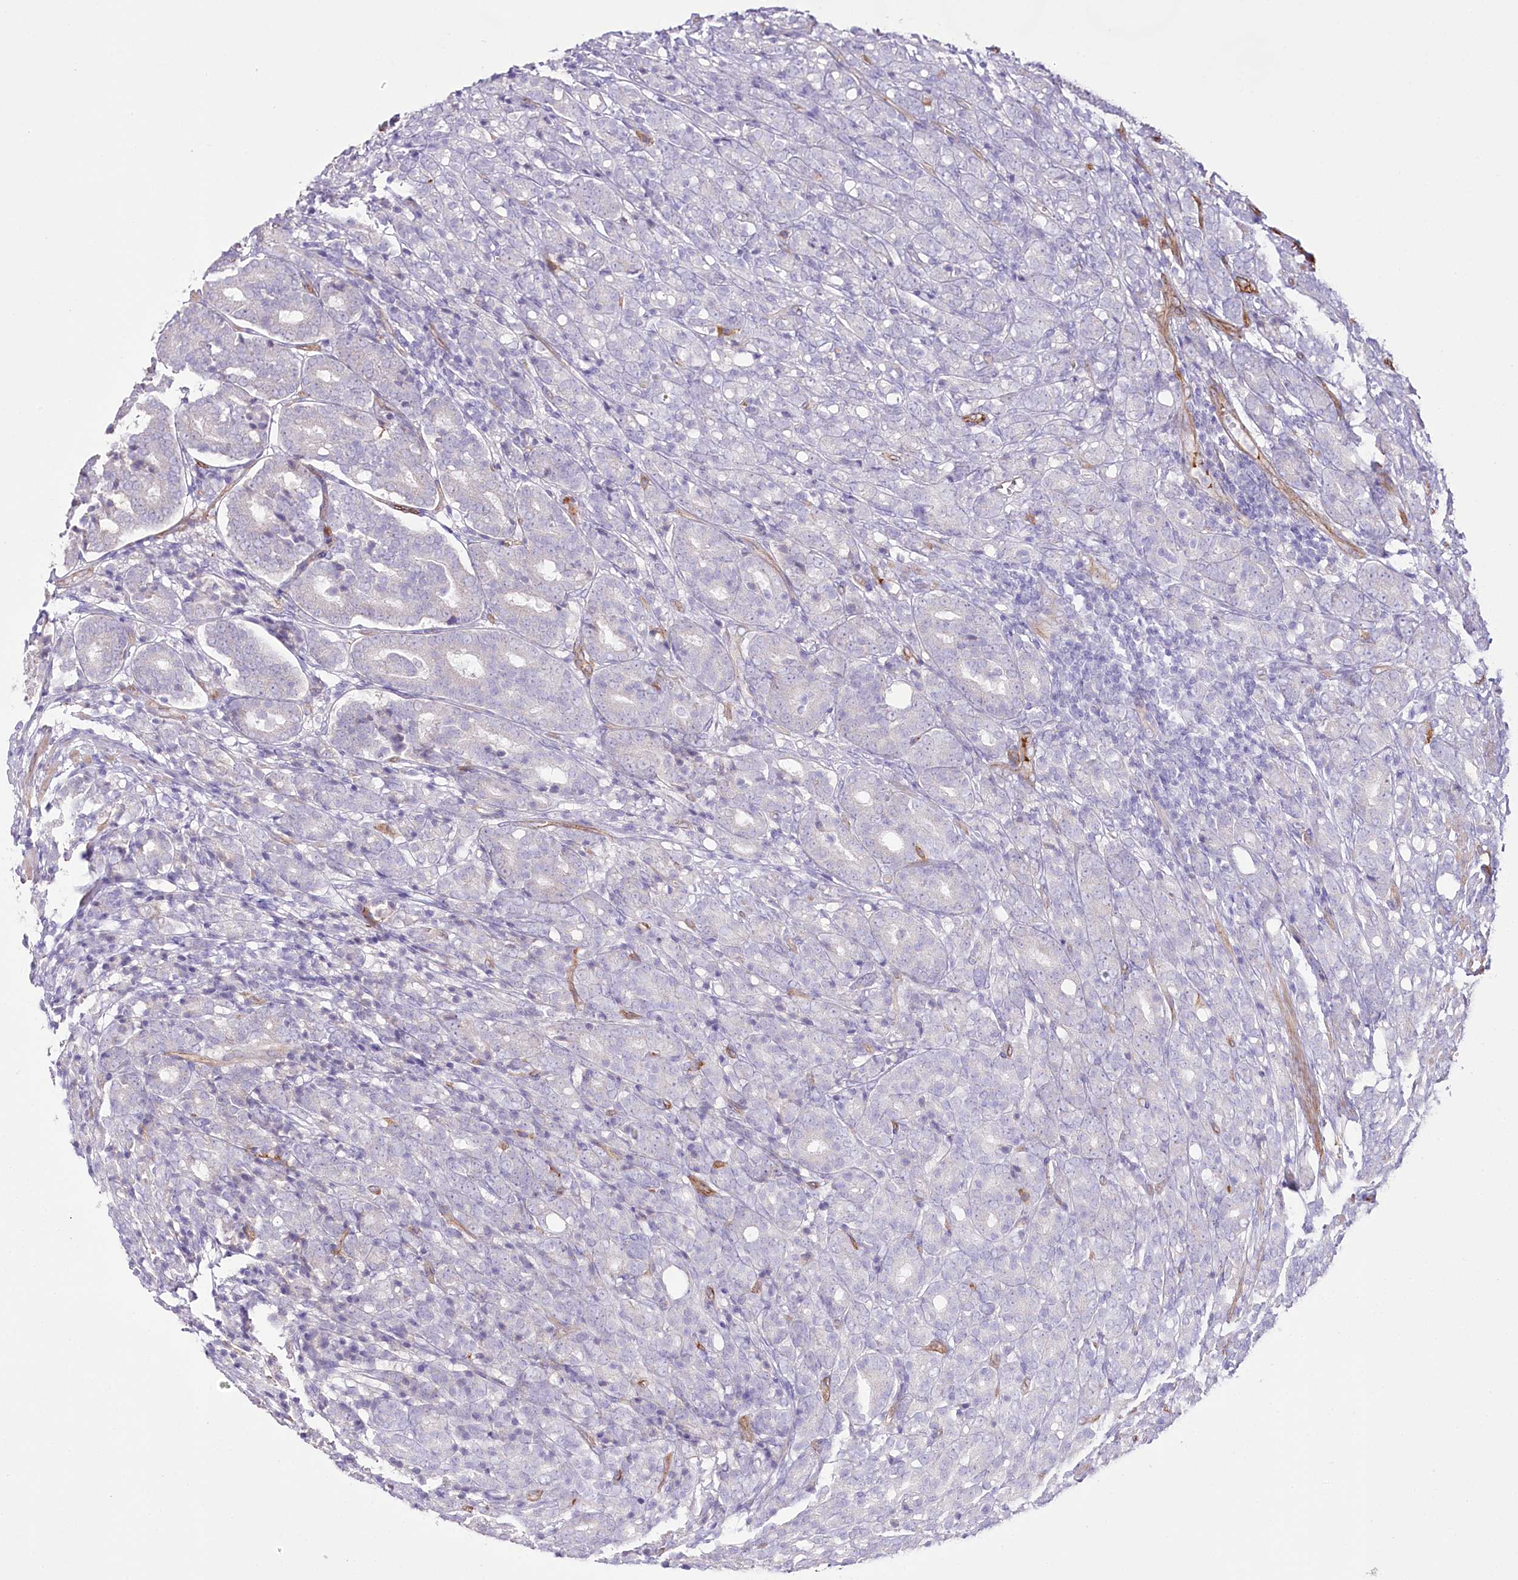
{"staining": {"intensity": "negative", "quantity": "none", "location": "none"}, "tissue": "prostate cancer", "cell_type": "Tumor cells", "image_type": "cancer", "snomed": [{"axis": "morphology", "description": "Adenocarcinoma, High grade"}, {"axis": "topography", "description": "Prostate"}], "caption": "An image of high-grade adenocarcinoma (prostate) stained for a protein reveals no brown staining in tumor cells.", "gene": "SLC39A10", "patient": {"sex": "male", "age": 62}}